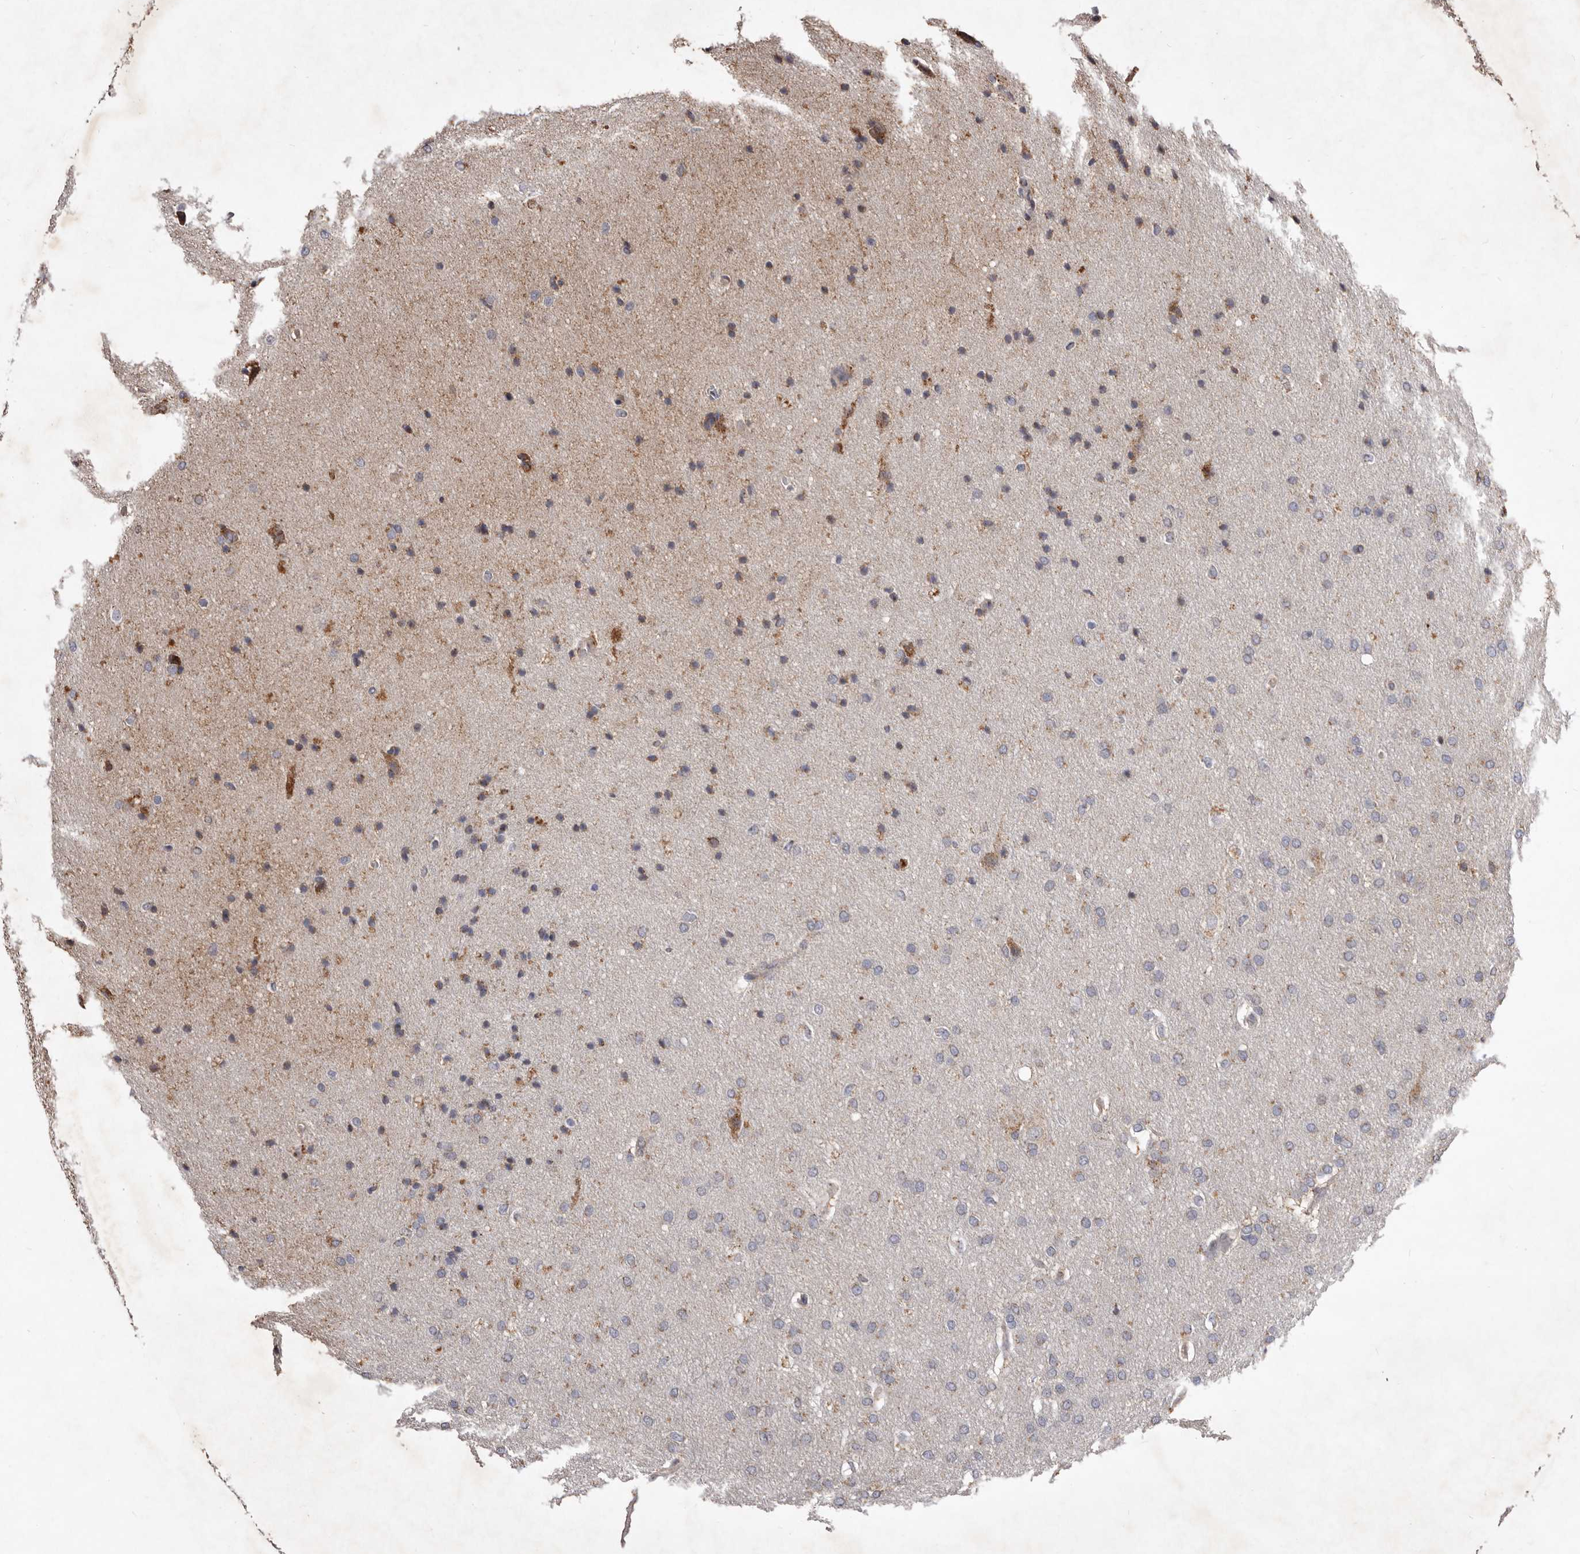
{"staining": {"intensity": "weak", "quantity": "<25%", "location": "cytoplasmic/membranous"}, "tissue": "glioma", "cell_type": "Tumor cells", "image_type": "cancer", "snomed": [{"axis": "morphology", "description": "Glioma, malignant, Low grade"}, {"axis": "topography", "description": "Brain"}], "caption": "This is a histopathology image of immunohistochemistry staining of glioma, which shows no staining in tumor cells. (DAB IHC visualized using brightfield microscopy, high magnification).", "gene": "CXCL14", "patient": {"sex": "female", "age": 37}}